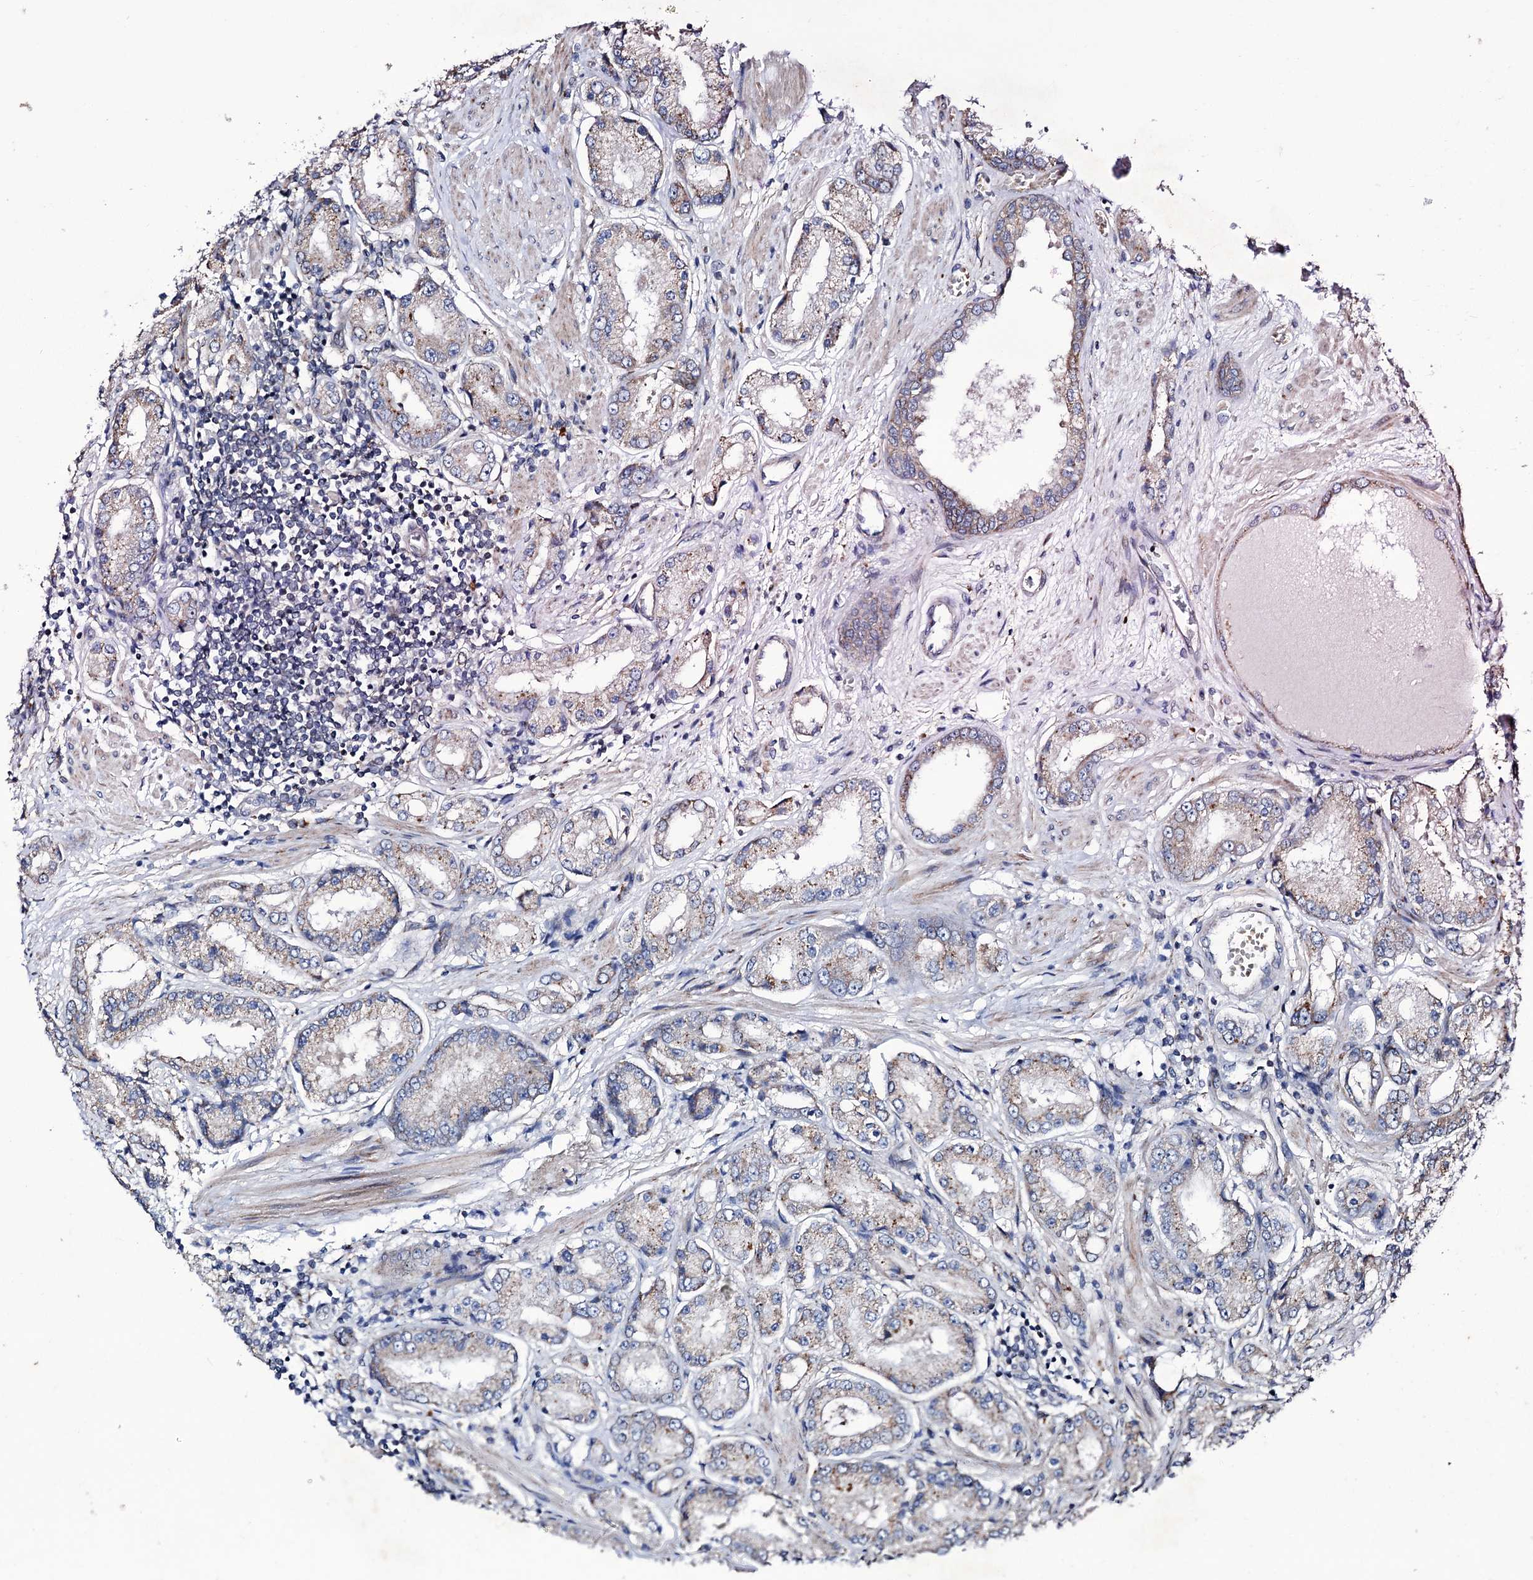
{"staining": {"intensity": "weak", "quantity": "<25%", "location": "cytoplasmic/membranous"}, "tissue": "prostate cancer", "cell_type": "Tumor cells", "image_type": "cancer", "snomed": [{"axis": "morphology", "description": "Adenocarcinoma, High grade"}, {"axis": "topography", "description": "Prostate"}], "caption": "Histopathology image shows no significant protein positivity in tumor cells of adenocarcinoma (high-grade) (prostate).", "gene": "TUBGCP5", "patient": {"sex": "male", "age": 59}}